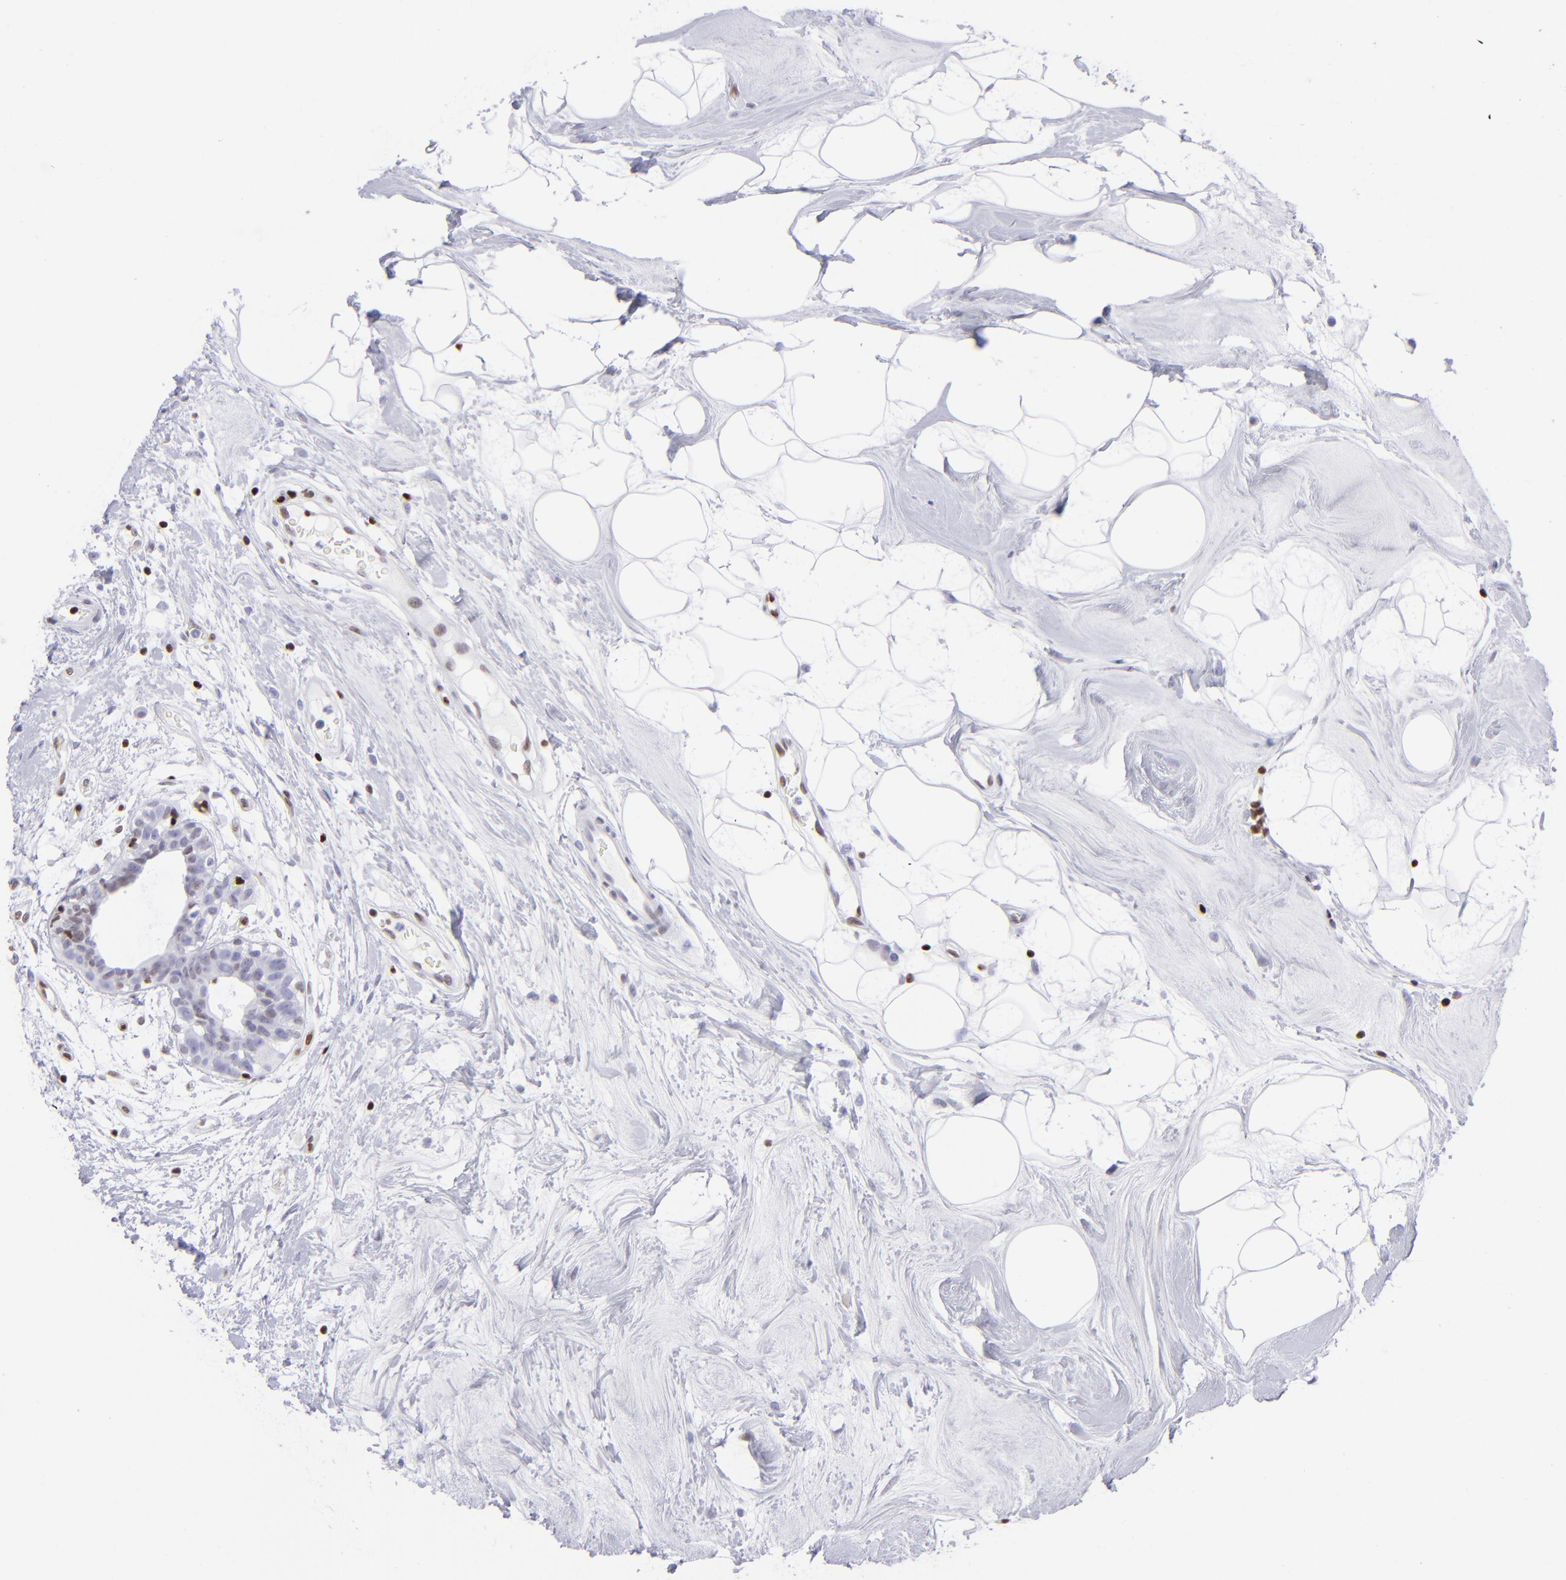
{"staining": {"intensity": "weak", "quantity": "<25%", "location": "nuclear"}, "tissue": "breast cancer", "cell_type": "Tumor cells", "image_type": "cancer", "snomed": [{"axis": "morphology", "description": "Duct carcinoma"}, {"axis": "topography", "description": "Breast"}], "caption": "High power microscopy photomicrograph of an immunohistochemistry (IHC) histopathology image of breast infiltrating ductal carcinoma, revealing no significant expression in tumor cells.", "gene": "ETS1", "patient": {"sex": "female", "age": 40}}